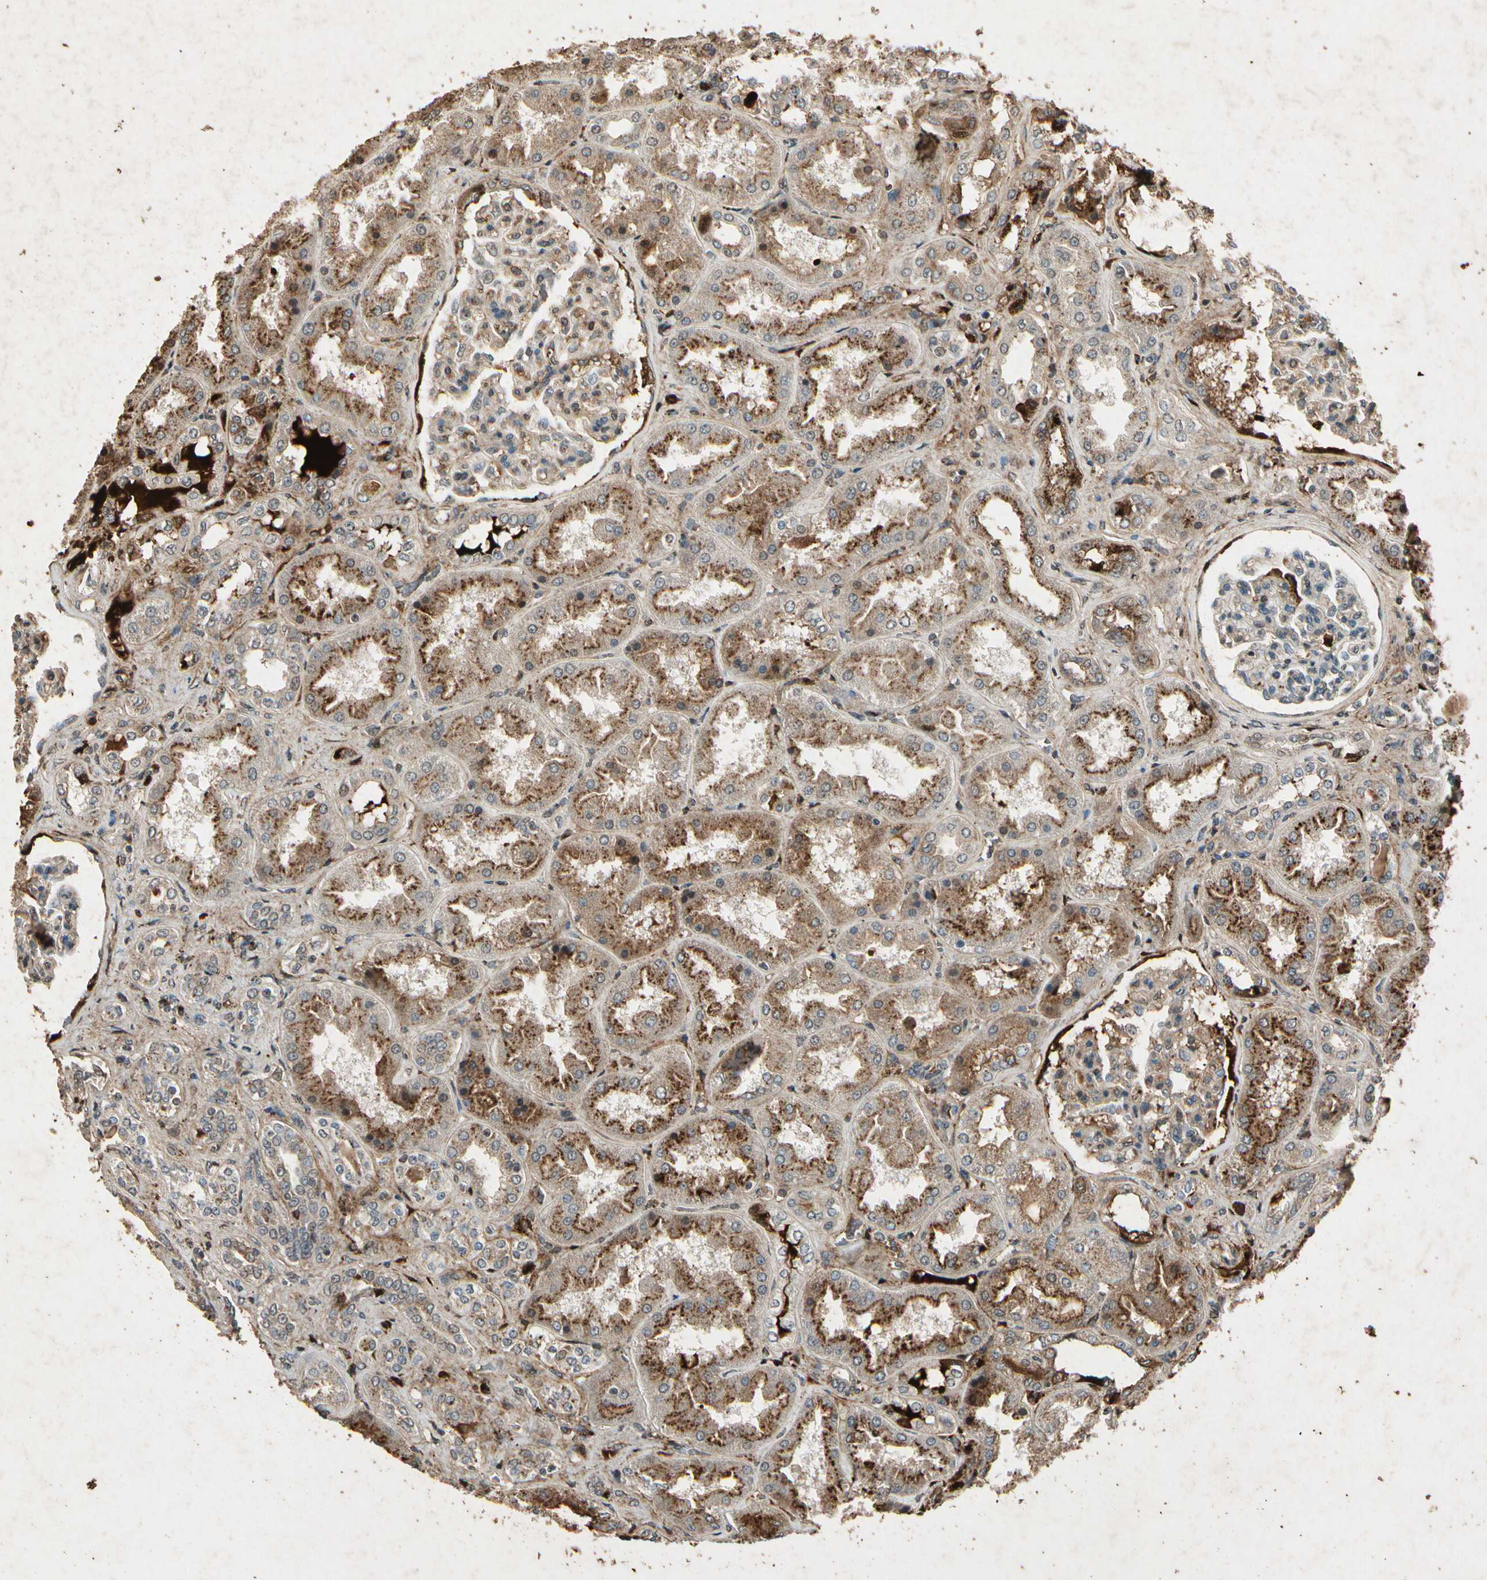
{"staining": {"intensity": "moderate", "quantity": ">75%", "location": "cytoplasmic/membranous"}, "tissue": "kidney", "cell_type": "Cells in glomeruli", "image_type": "normal", "snomed": [{"axis": "morphology", "description": "Normal tissue, NOS"}, {"axis": "topography", "description": "Kidney"}], "caption": "IHC photomicrograph of unremarkable human kidney stained for a protein (brown), which demonstrates medium levels of moderate cytoplasmic/membranous staining in about >75% of cells in glomeruli.", "gene": "GC", "patient": {"sex": "female", "age": 56}}